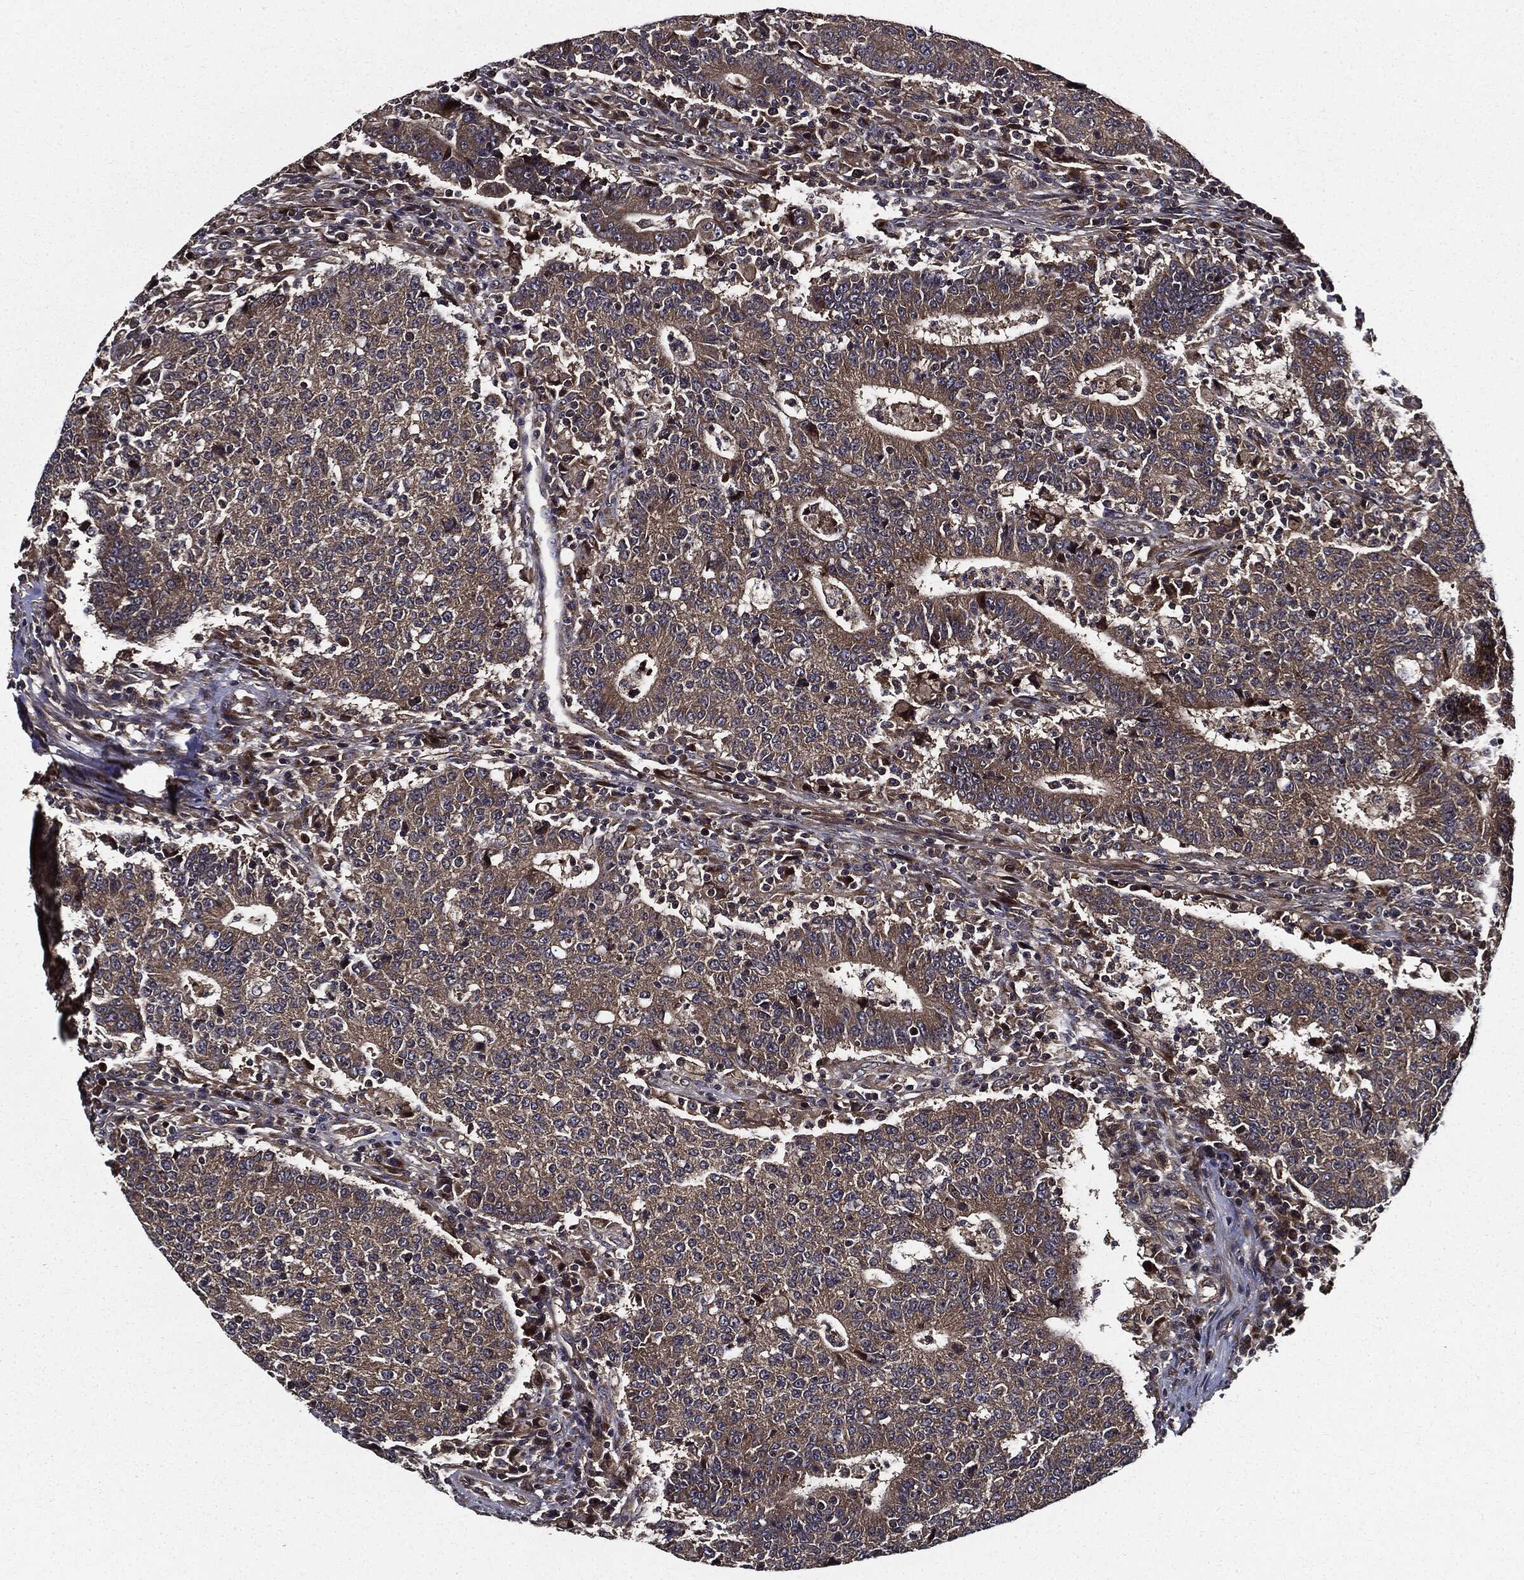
{"staining": {"intensity": "weak", "quantity": ">75%", "location": "cytoplasmic/membranous"}, "tissue": "colorectal cancer", "cell_type": "Tumor cells", "image_type": "cancer", "snomed": [{"axis": "morphology", "description": "Adenocarcinoma, NOS"}, {"axis": "topography", "description": "Colon"}], "caption": "Immunohistochemical staining of human adenocarcinoma (colorectal) shows low levels of weak cytoplasmic/membranous positivity in approximately >75% of tumor cells.", "gene": "HTT", "patient": {"sex": "female", "age": 75}}